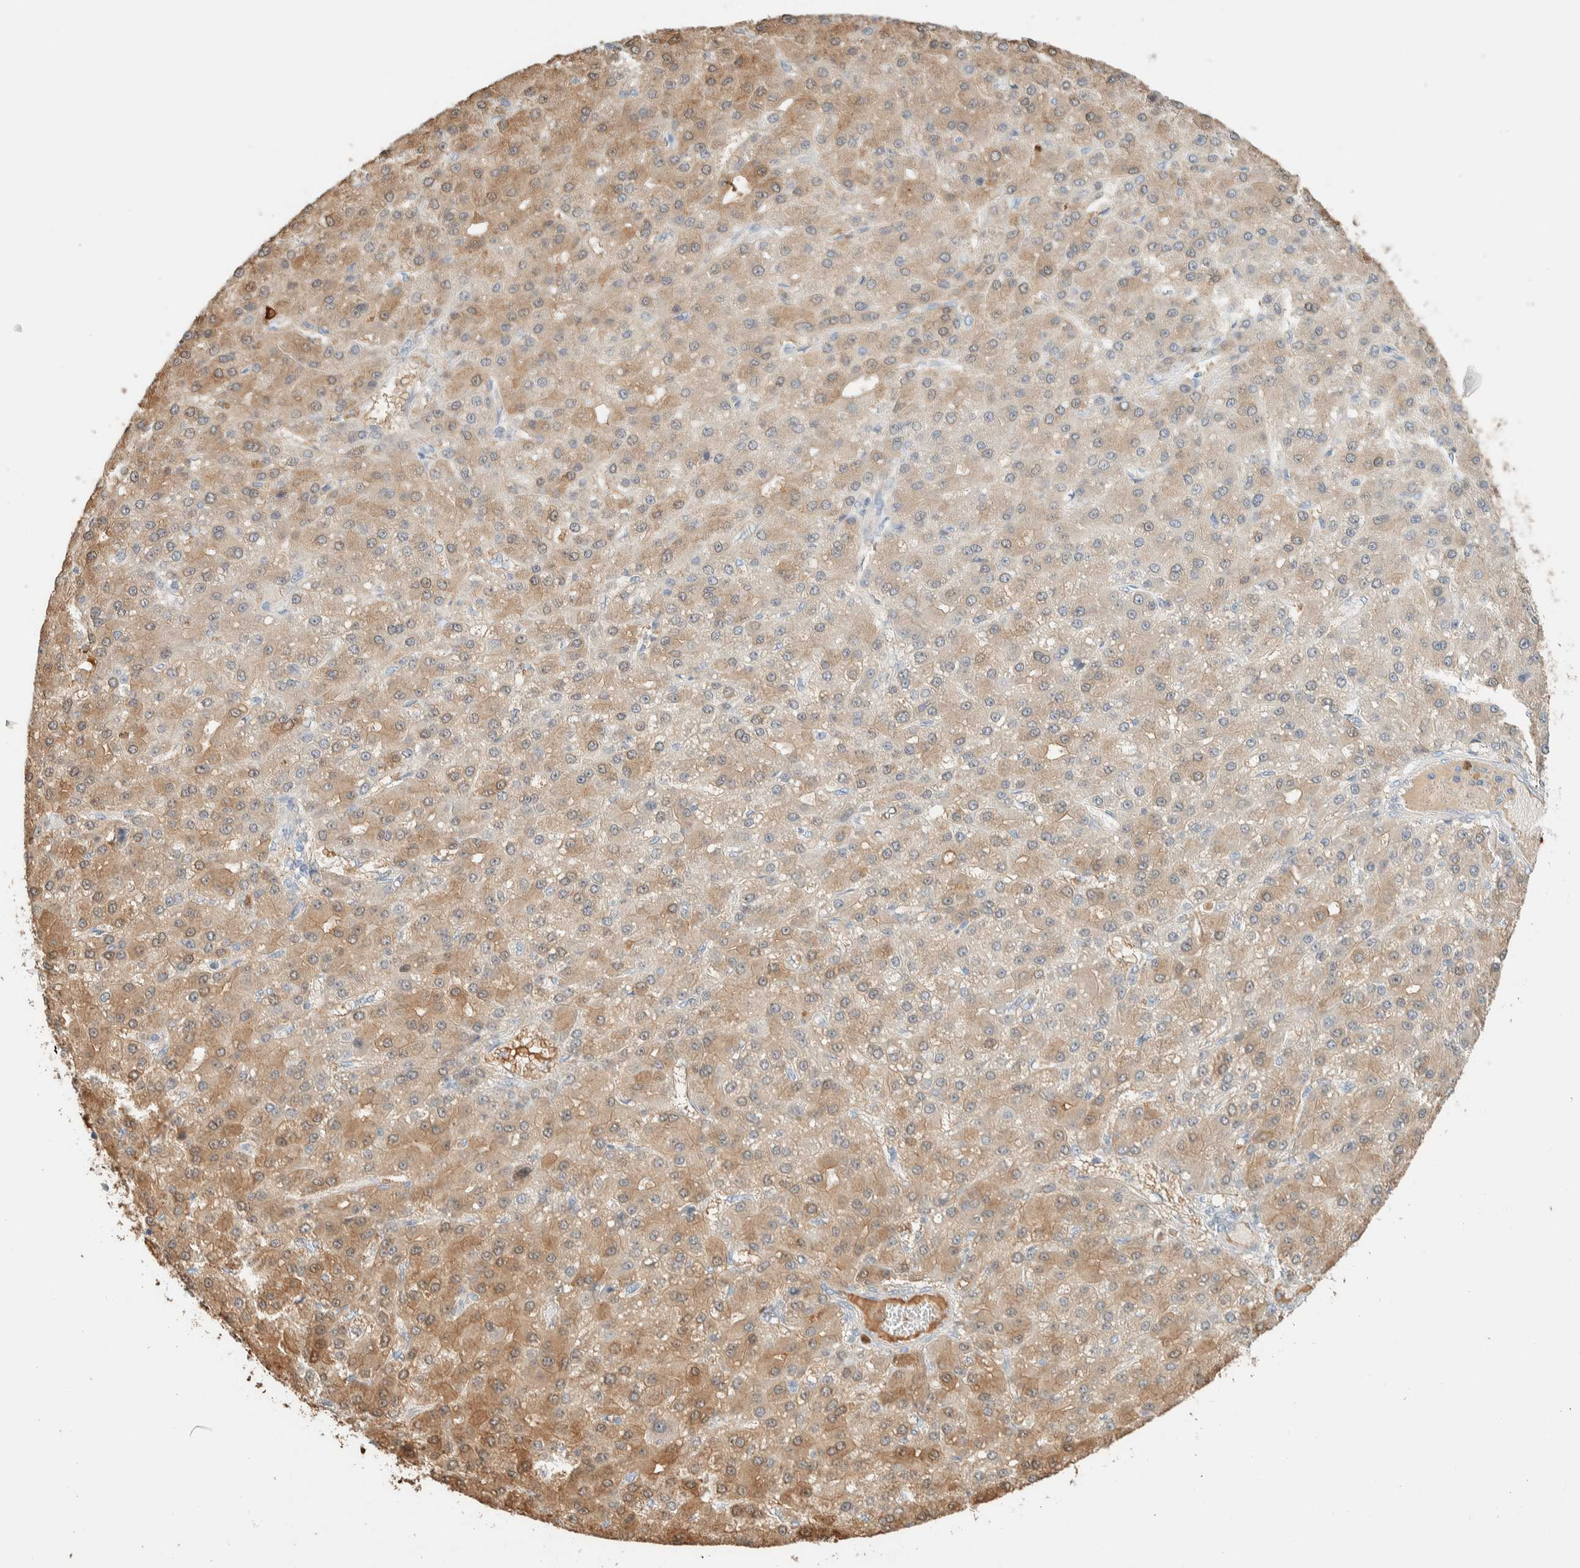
{"staining": {"intensity": "moderate", "quantity": "<25%", "location": "cytoplasmic/membranous"}, "tissue": "liver cancer", "cell_type": "Tumor cells", "image_type": "cancer", "snomed": [{"axis": "morphology", "description": "Carcinoma, Hepatocellular, NOS"}, {"axis": "topography", "description": "Liver"}], "caption": "Immunohistochemical staining of human hepatocellular carcinoma (liver) exhibits low levels of moderate cytoplasmic/membranous staining in about <25% of tumor cells.", "gene": "SETD4", "patient": {"sex": "male", "age": 67}}